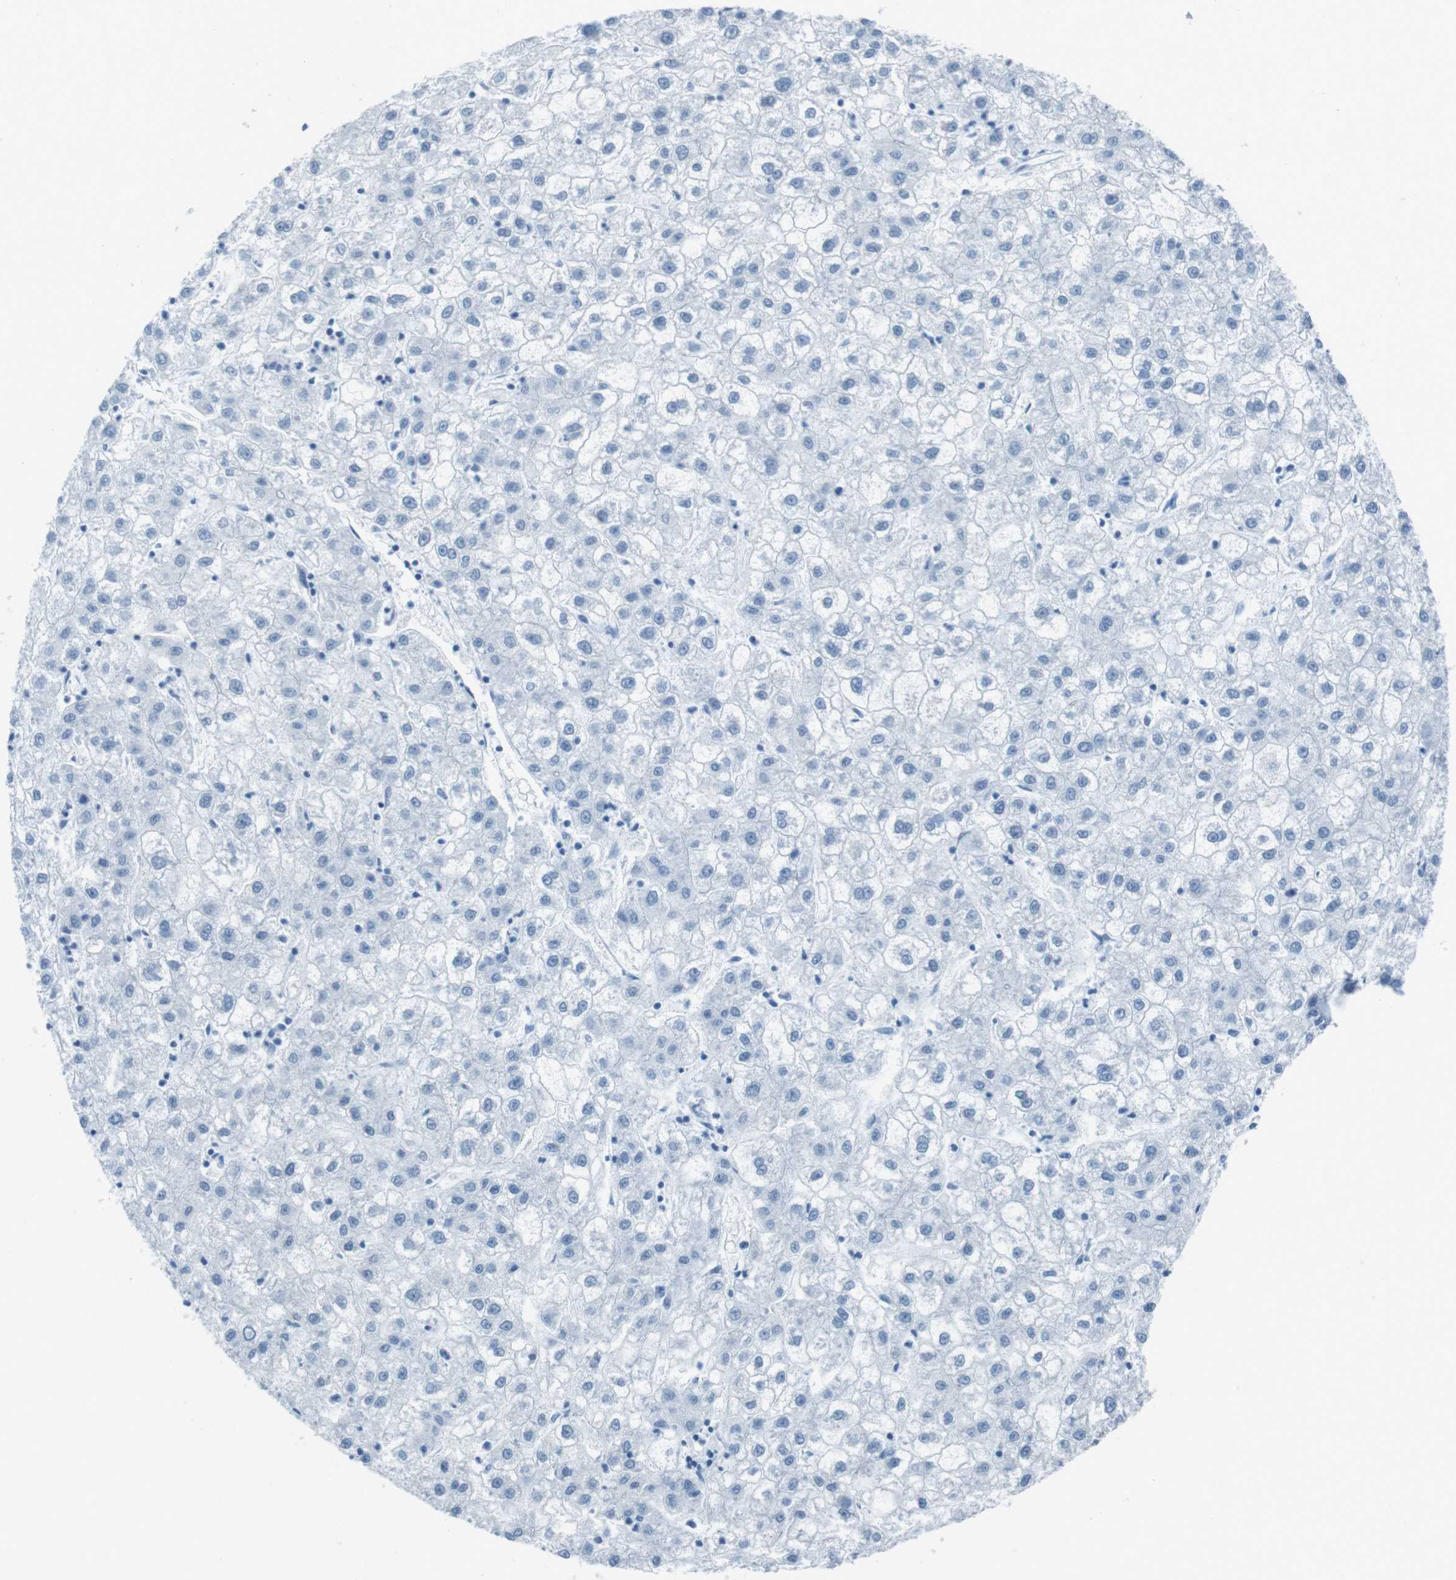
{"staining": {"intensity": "negative", "quantity": "none", "location": "none"}, "tissue": "liver cancer", "cell_type": "Tumor cells", "image_type": "cancer", "snomed": [{"axis": "morphology", "description": "Carcinoma, Hepatocellular, NOS"}, {"axis": "topography", "description": "Liver"}], "caption": "Micrograph shows no significant protein positivity in tumor cells of hepatocellular carcinoma (liver). (Brightfield microscopy of DAB (3,3'-diaminobenzidine) IHC at high magnification).", "gene": "TMEM207", "patient": {"sex": "male", "age": 72}}